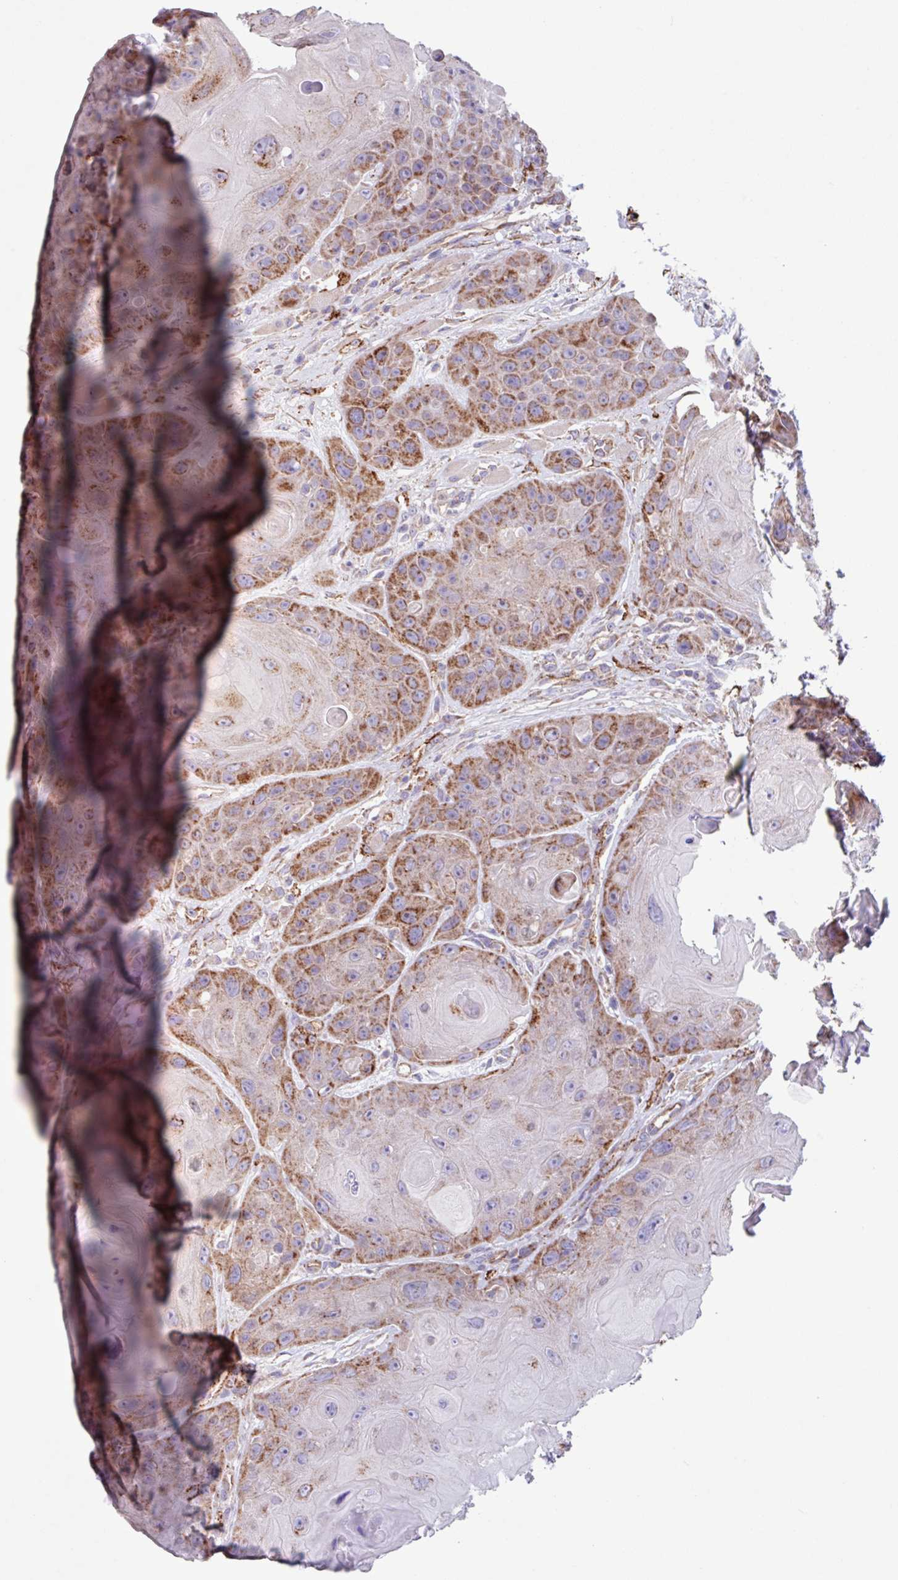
{"staining": {"intensity": "moderate", "quantity": "25%-75%", "location": "cytoplasmic/membranous"}, "tissue": "head and neck cancer", "cell_type": "Tumor cells", "image_type": "cancer", "snomed": [{"axis": "morphology", "description": "Squamous cell carcinoma, NOS"}, {"axis": "topography", "description": "Head-Neck"}], "caption": "Head and neck cancer (squamous cell carcinoma) stained for a protein displays moderate cytoplasmic/membranous positivity in tumor cells. (DAB IHC, brown staining for protein, blue staining for nuclei).", "gene": "OTULIN", "patient": {"sex": "female", "age": 59}}